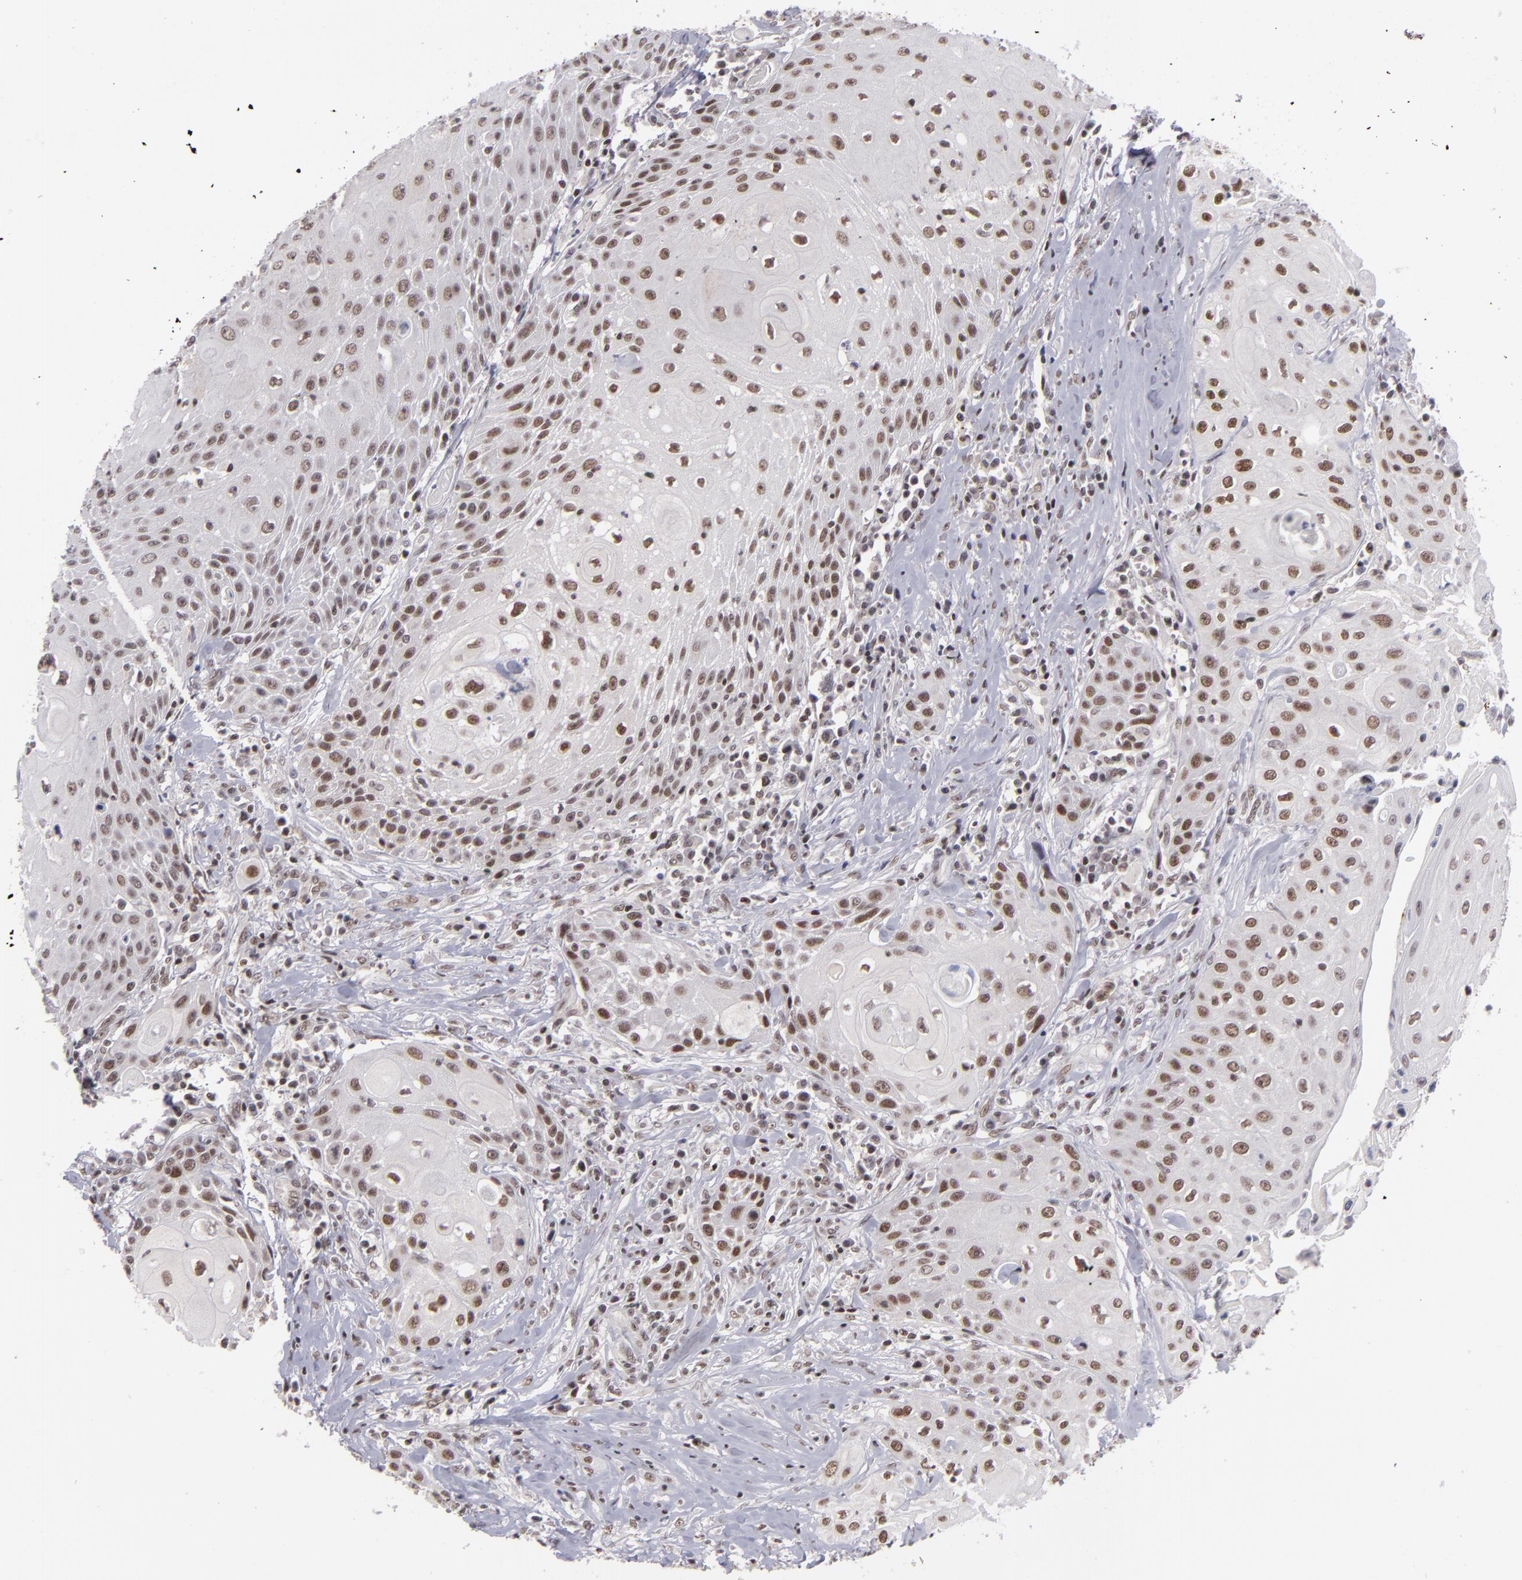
{"staining": {"intensity": "moderate", "quantity": ">75%", "location": "nuclear"}, "tissue": "head and neck cancer", "cell_type": "Tumor cells", "image_type": "cancer", "snomed": [{"axis": "morphology", "description": "Squamous cell carcinoma, NOS"}, {"axis": "topography", "description": "Oral tissue"}, {"axis": "topography", "description": "Head-Neck"}], "caption": "An image showing moderate nuclear expression in approximately >75% of tumor cells in head and neck cancer (squamous cell carcinoma), as visualized by brown immunohistochemical staining.", "gene": "MLLT3", "patient": {"sex": "female", "age": 82}}